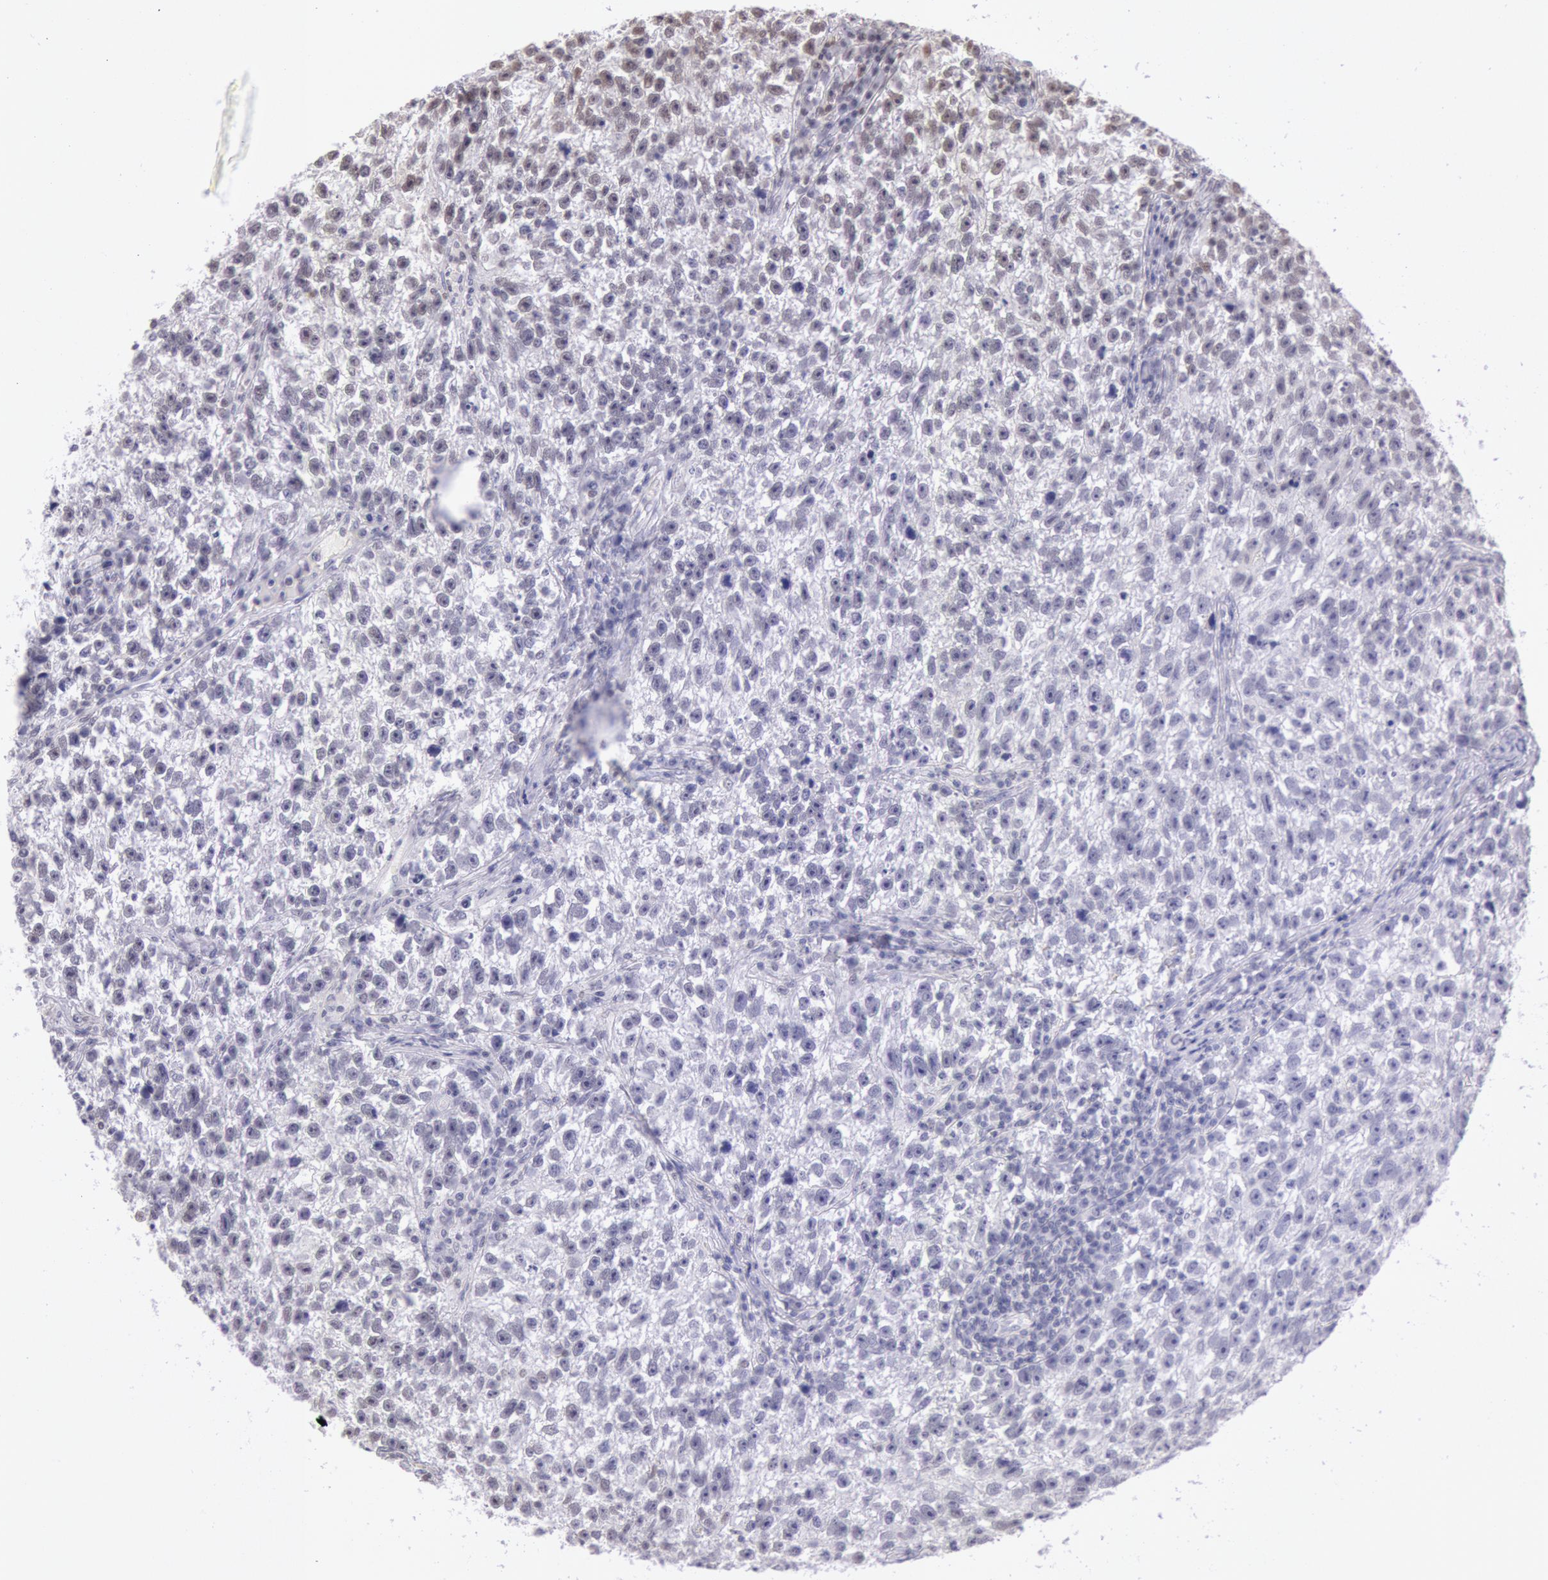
{"staining": {"intensity": "moderate", "quantity": "25%-75%", "location": "nuclear"}, "tissue": "testis cancer", "cell_type": "Tumor cells", "image_type": "cancer", "snomed": [{"axis": "morphology", "description": "Seminoma, NOS"}, {"axis": "topography", "description": "Testis"}], "caption": "Protein expression by immunohistochemistry (IHC) demonstrates moderate nuclear expression in approximately 25%-75% of tumor cells in testis cancer.", "gene": "ESS2", "patient": {"sex": "male", "age": 38}}